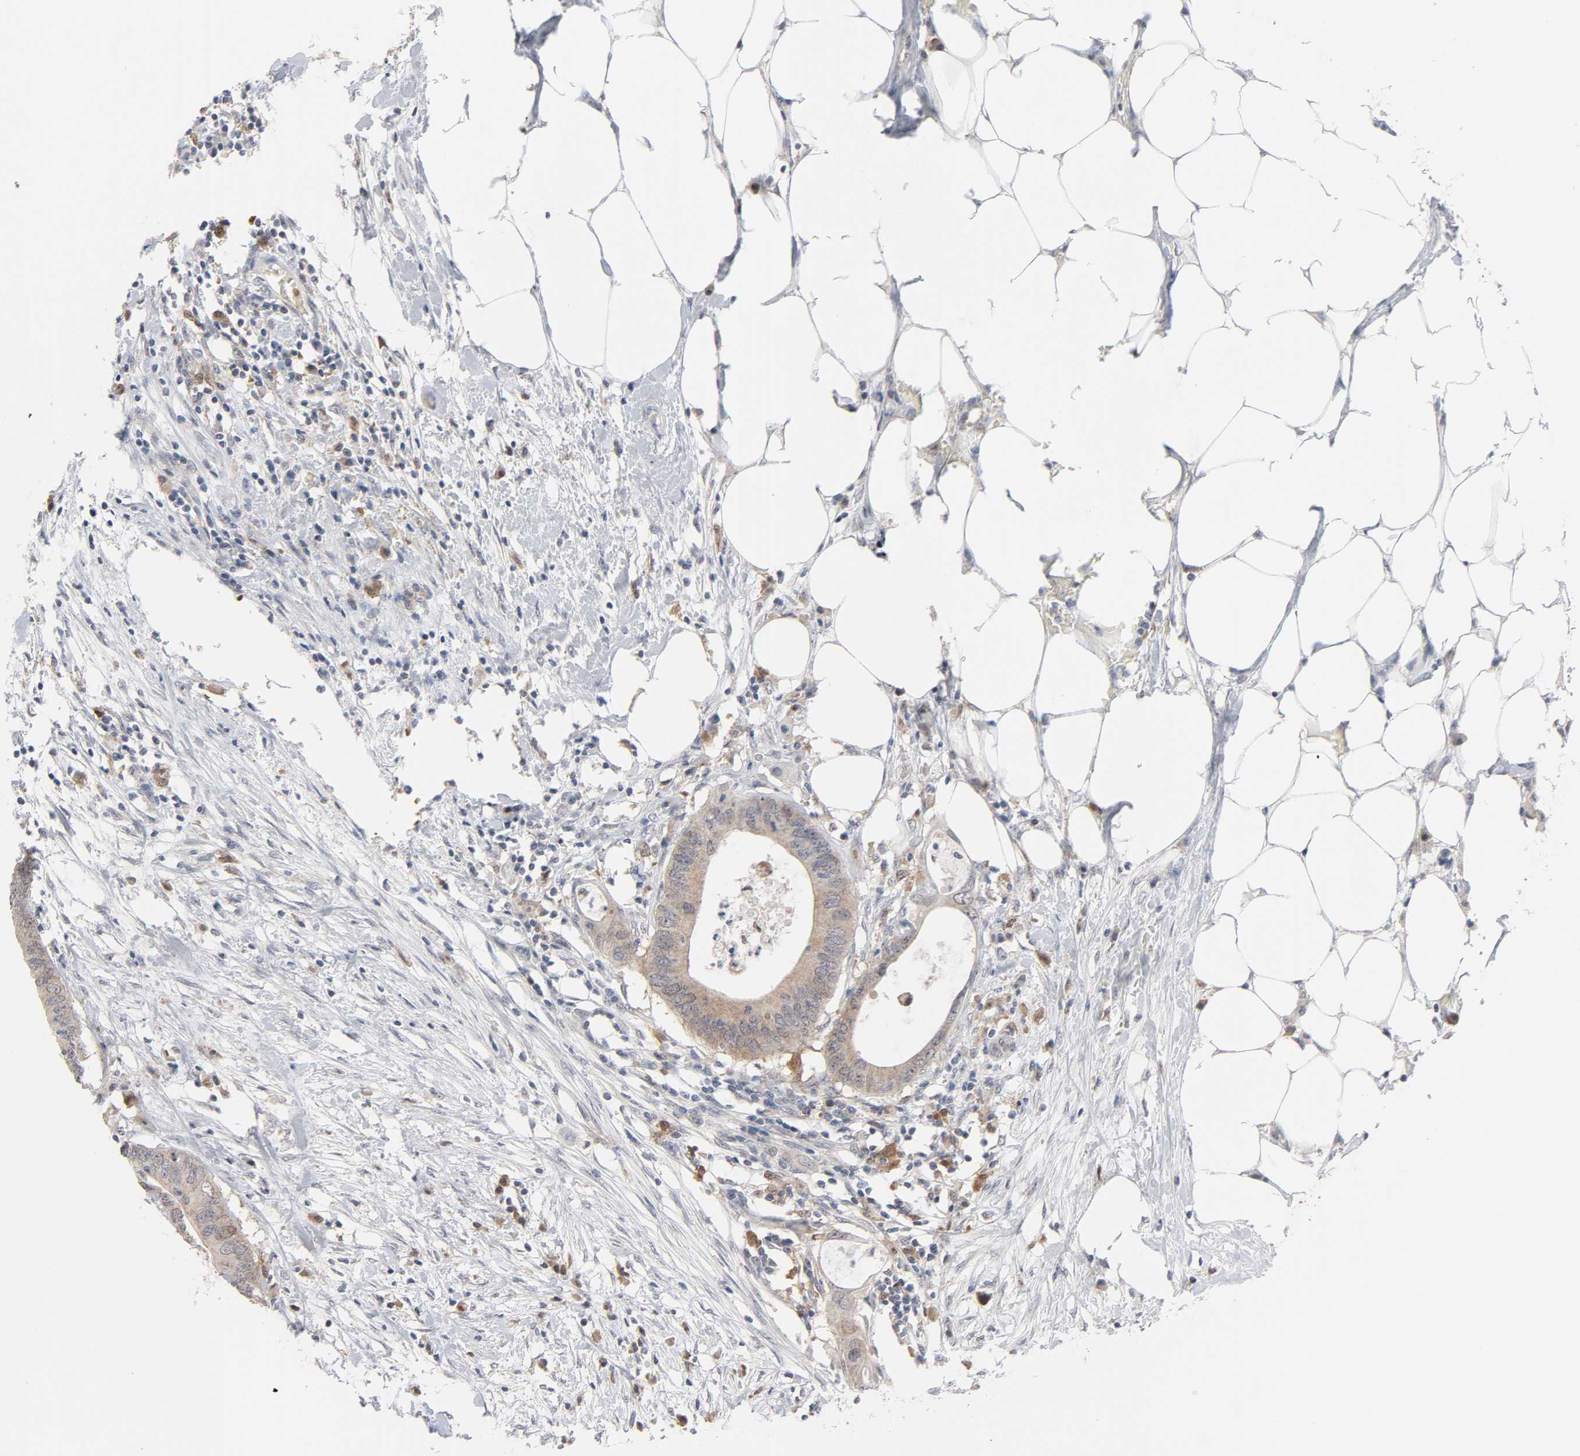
{"staining": {"intensity": "moderate", "quantity": ">75%", "location": "cytoplasmic/membranous"}, "tissue": "colorectal cancer", "cell_type": "Tumor cells", "image_type": "cancer", "snomed": [{"axis": "morphology", "description": "Adenocarcinoma, NOS"}, {"axis": "topography", "description": "Colon"}], "caption": "The photomicrograph shows immunohistochemical staining of adenocarcinoma (colorectal). There is moderate cytoplasmic/membranous positivity is present in about >75% of tumor cells.", "gene": "PRDX1", "patient": {"sex": "male", "age": 71}}